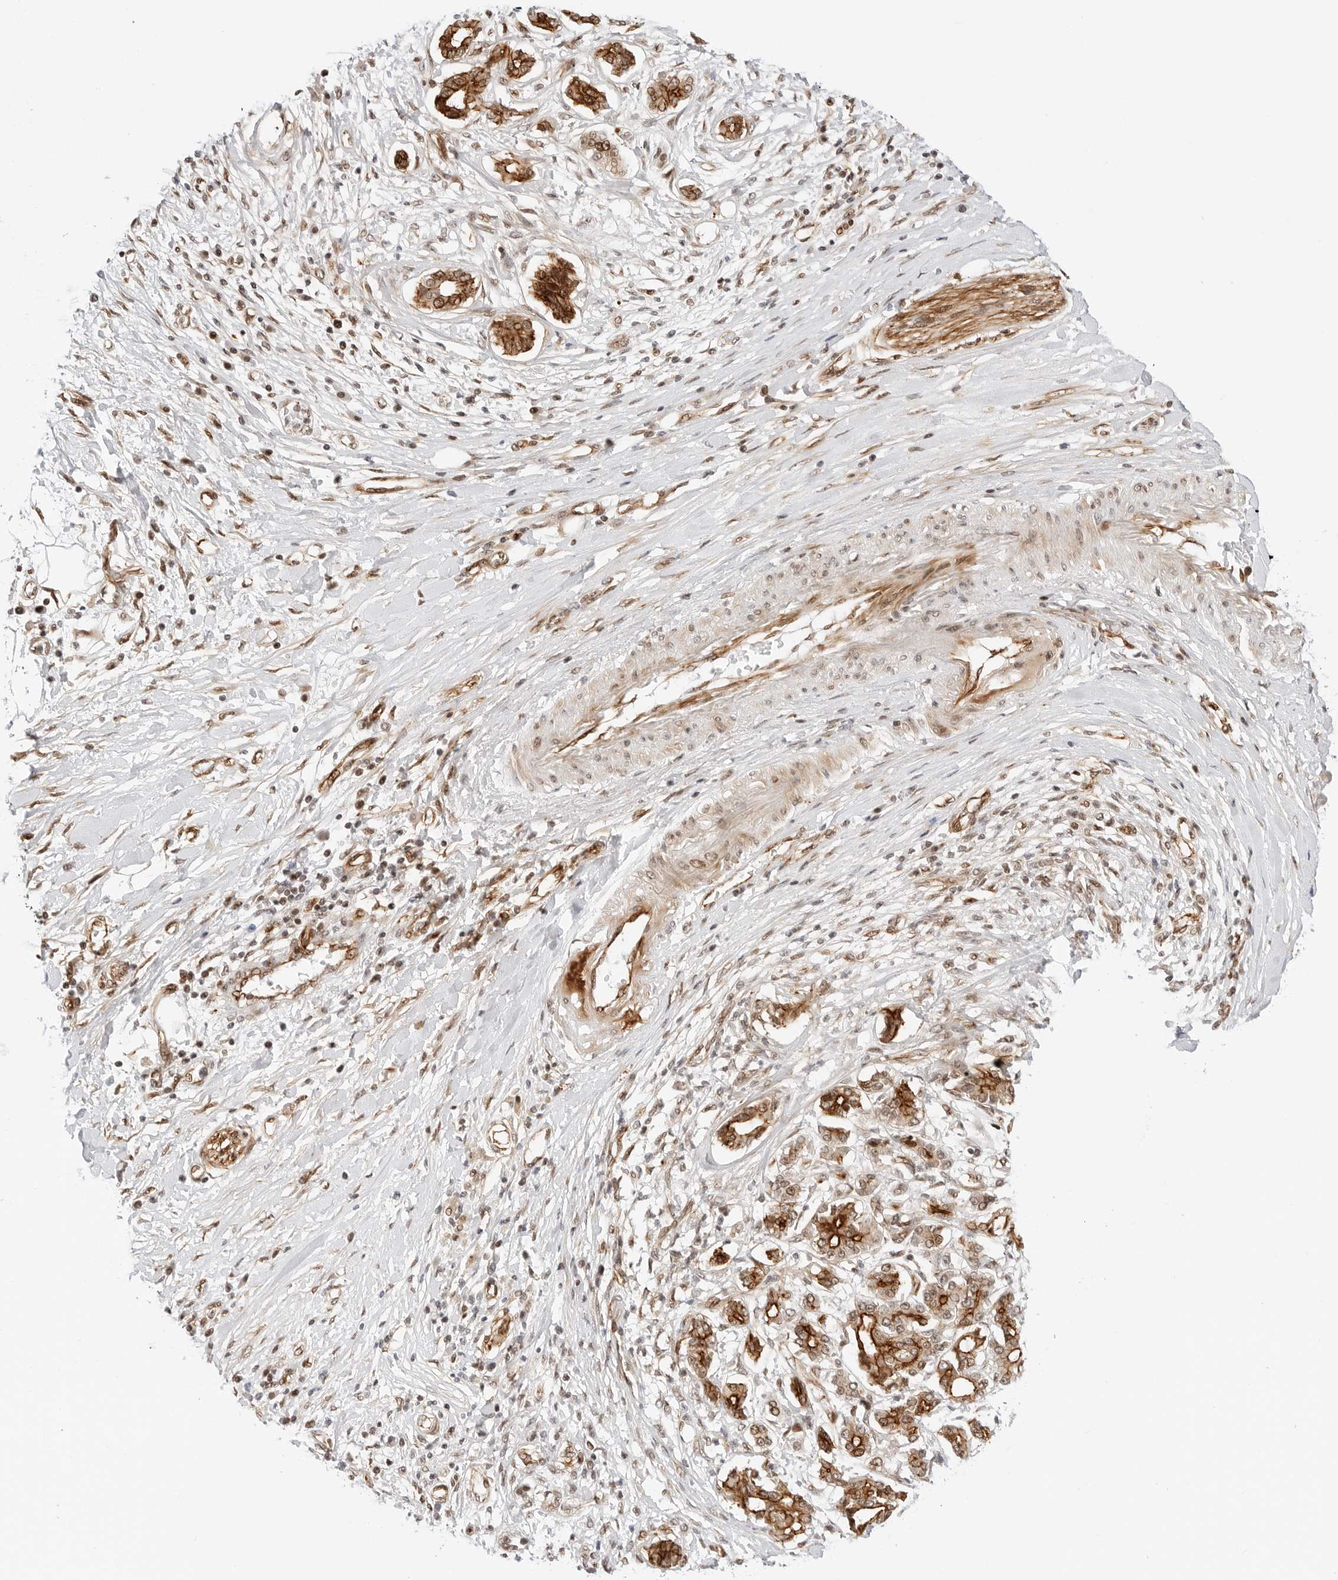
{"staining": {"intensity": "strong", "quantity": ">75%", "location": "cytoplasmic/membranous,nuclear"}, "tissue": "pancreatic cancer", "cell_type": "Tumor cells", "image_type": "cancer", "snomed": [{"axis": "morphology", "description": "Adenocarcinoma, NOS"}, {"axis": "topography", "description": "Pancreas"}], "caption": "The image shows staining of adenocarcinoma (pancreatic), revealing strong cytoplasmic/membranous and nuclear protein staining (brown color) within tumor cells.", "gene": "ZNF613", "patient": {"sex": "female", "age": 56}}